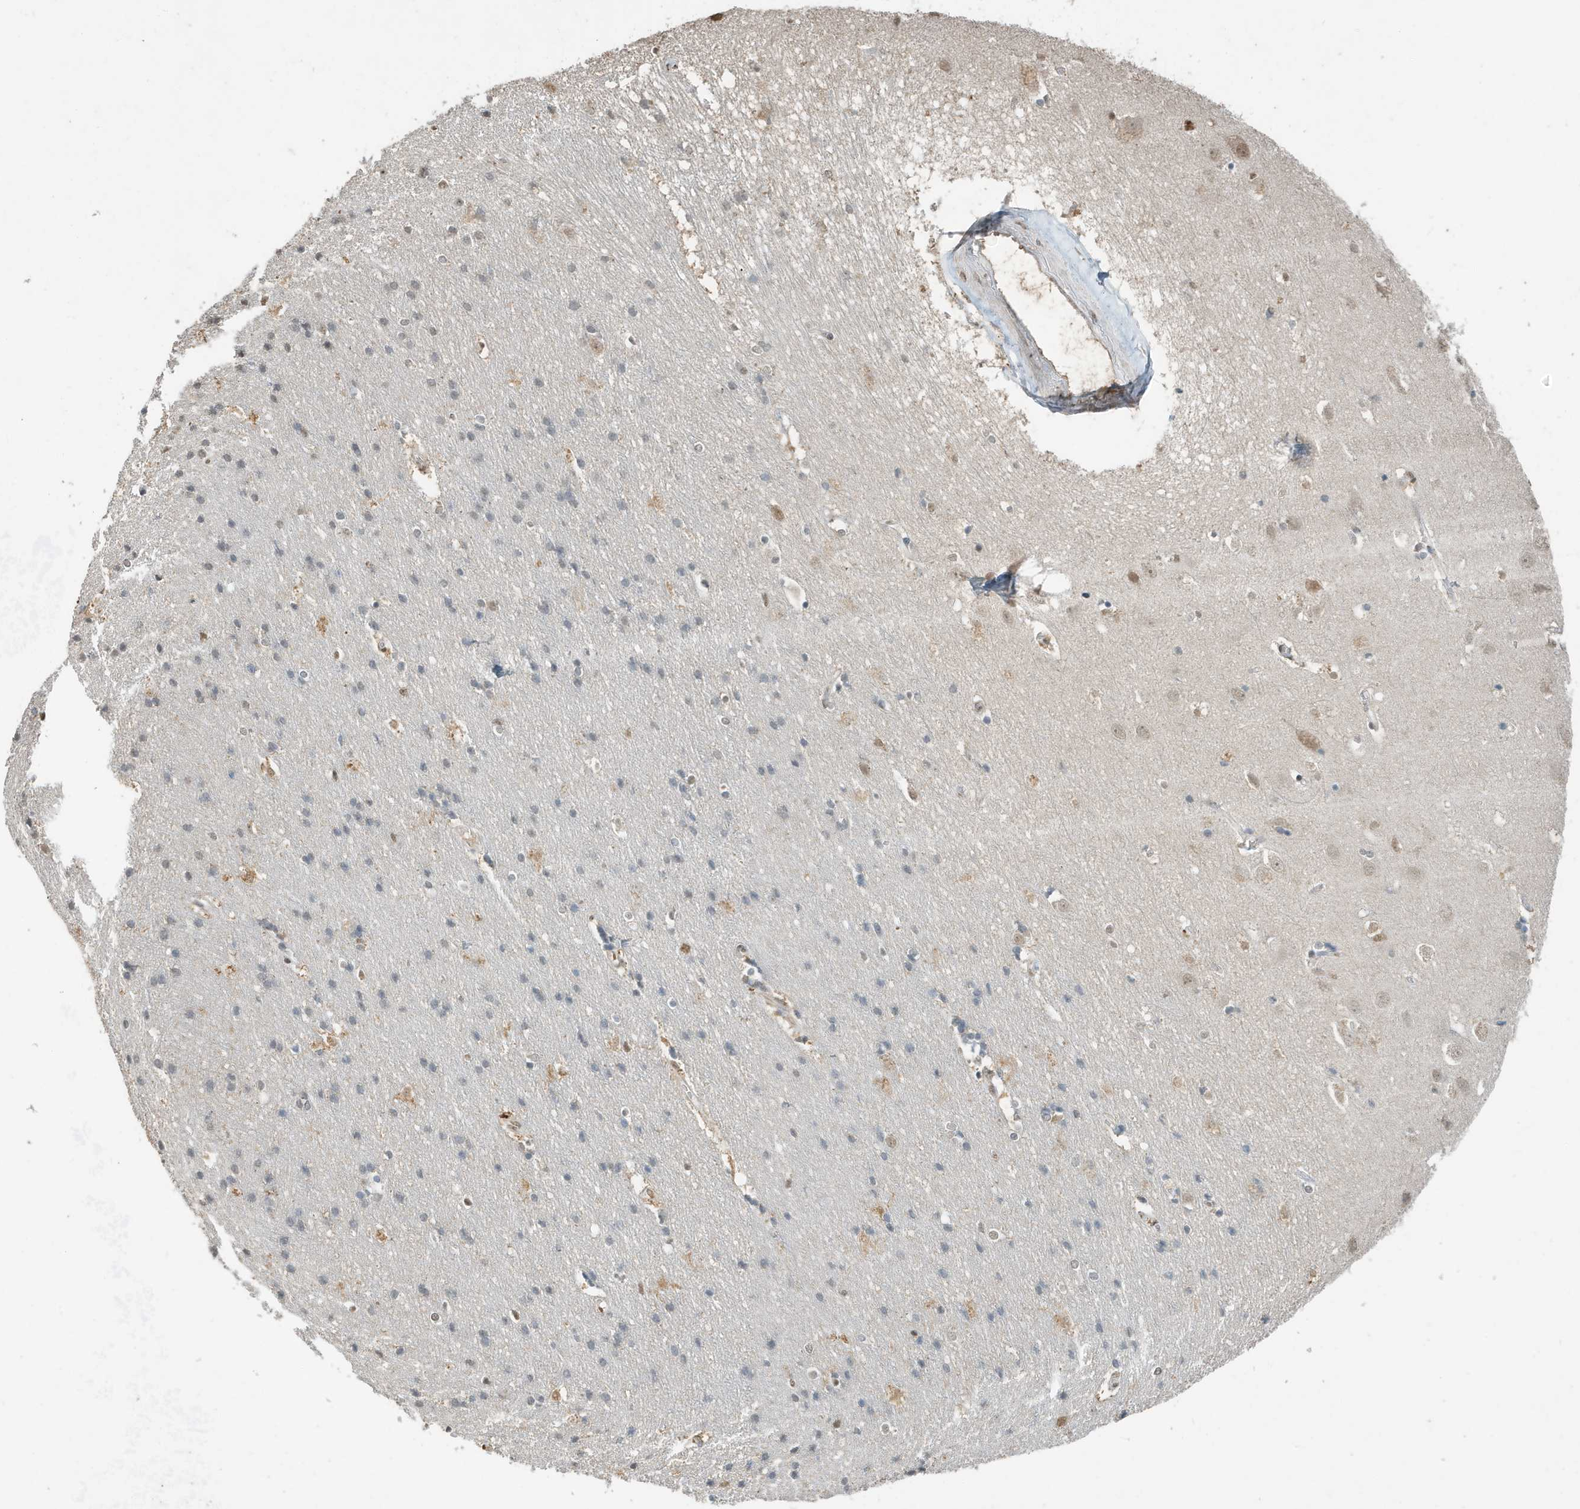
{"staining": {"intensity": "negative", "quantity": "none", "location": "none"}, "tissue": "cerebral cortex", "cell_type": "Endothelial cells", "image_type": "normal", "snomed": [{"axis": "morphology", "description": "Normal tissue, NOS"}, {"axis": "topography", "description": "Cerebral cortex"}], "caption": "The photomicrograph shows no significant staining in endothelial cells of cerebral cortex. (DAB (3,3'-diaminobenzidine) immunohistochemistry (IHC) visualized using brightfield microscopy, high magnification).", "gene": "DEFA1", "patient": {"sex": "male", "age": 54}}